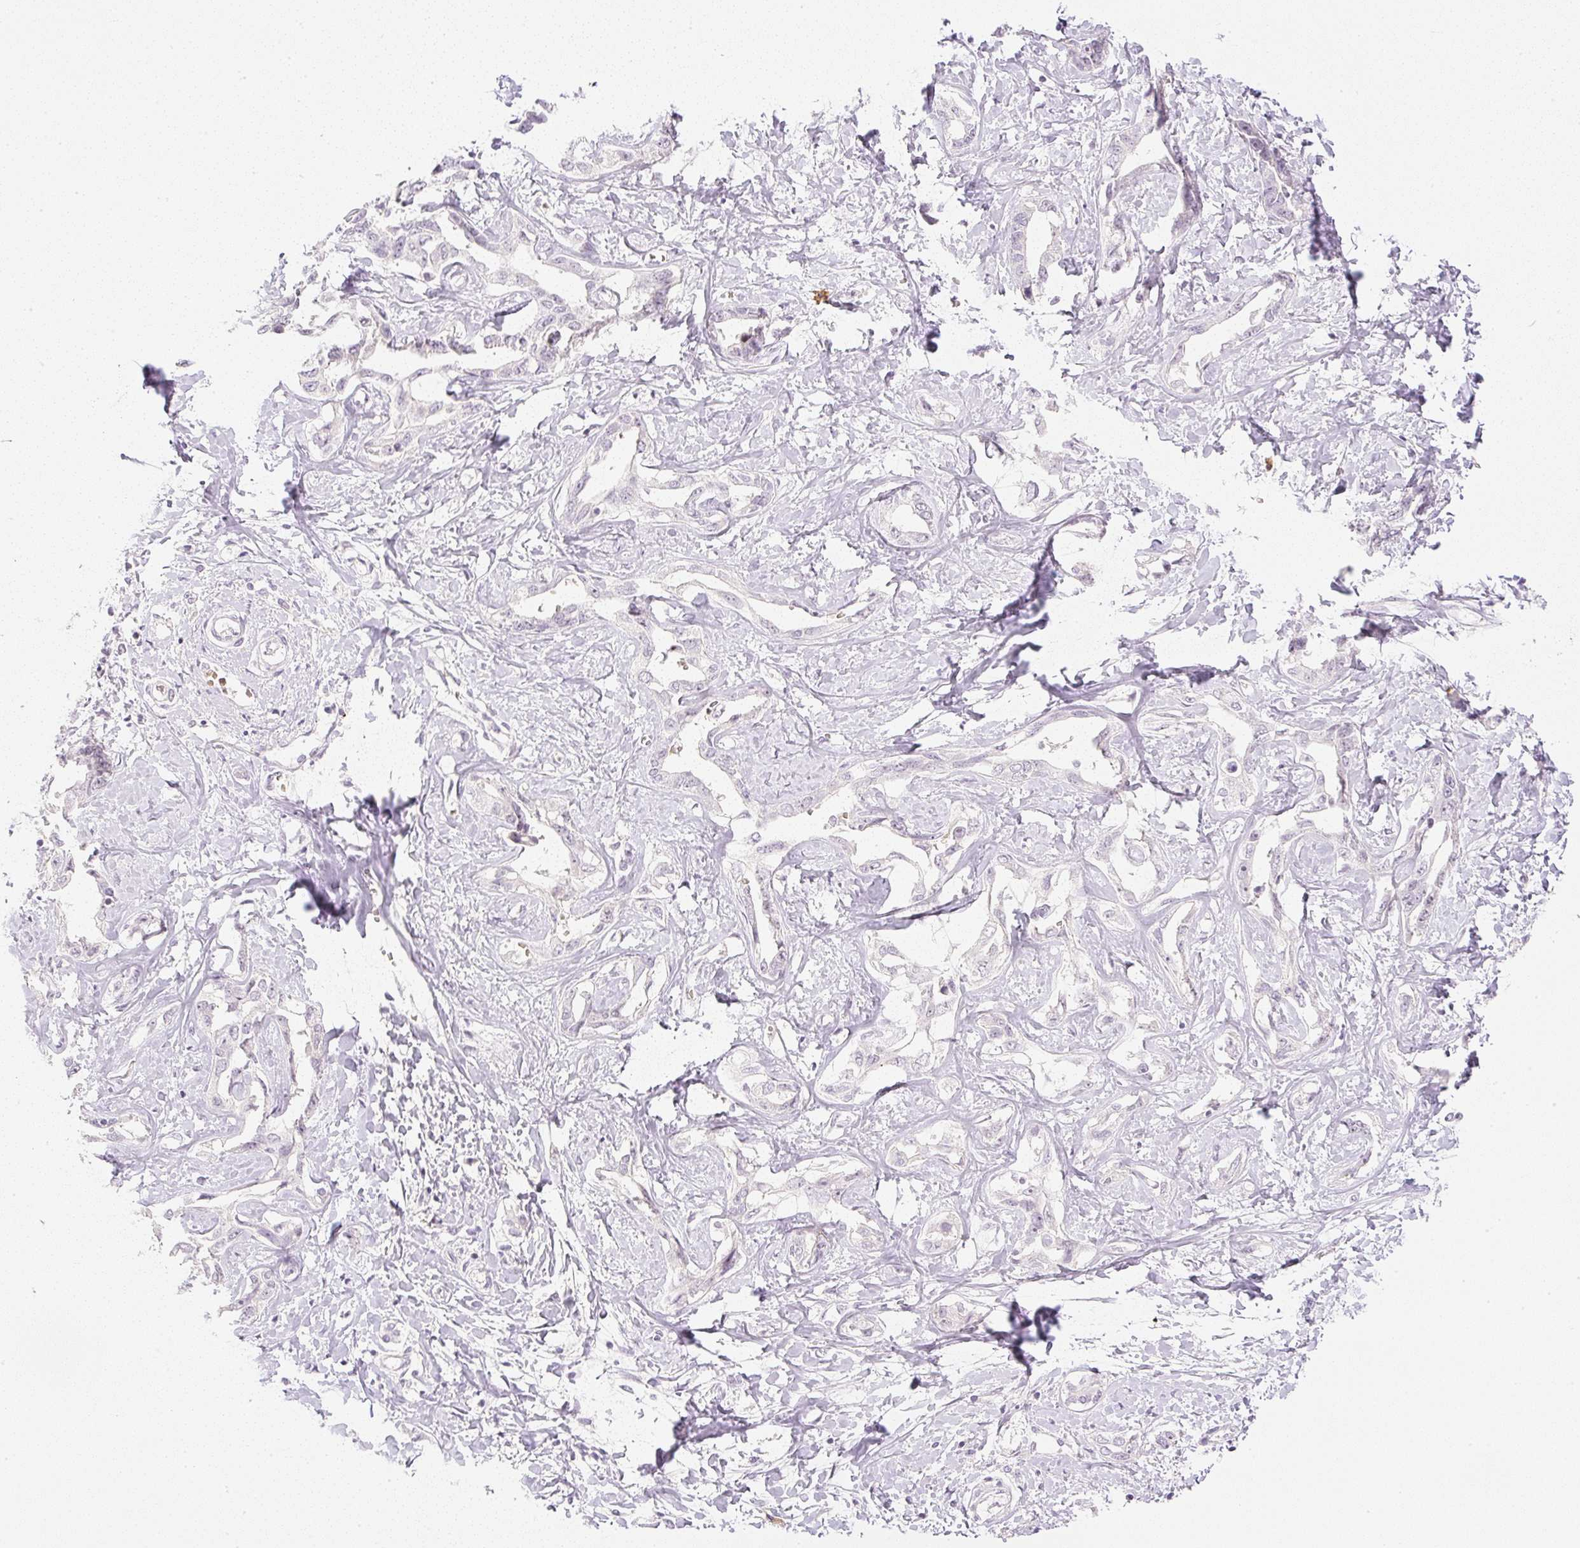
{"staining": {"intensity": "negative", "quantity": "none", "location": "none"}, "tissue": "liver cancer", "cell_type": "Tumor cells", "image_type": "cancer", "snomed": [{"axis": "morphology", "description": "Cholangiocarcinoma"}, {"axis": "topography", "description": "Liver"}], "caption": "Tumor cells are negative for protein expression in human liver cholangiocarcinoma.", "gene": "AAR2", "patient": {"sex": "male", "age": 59}}